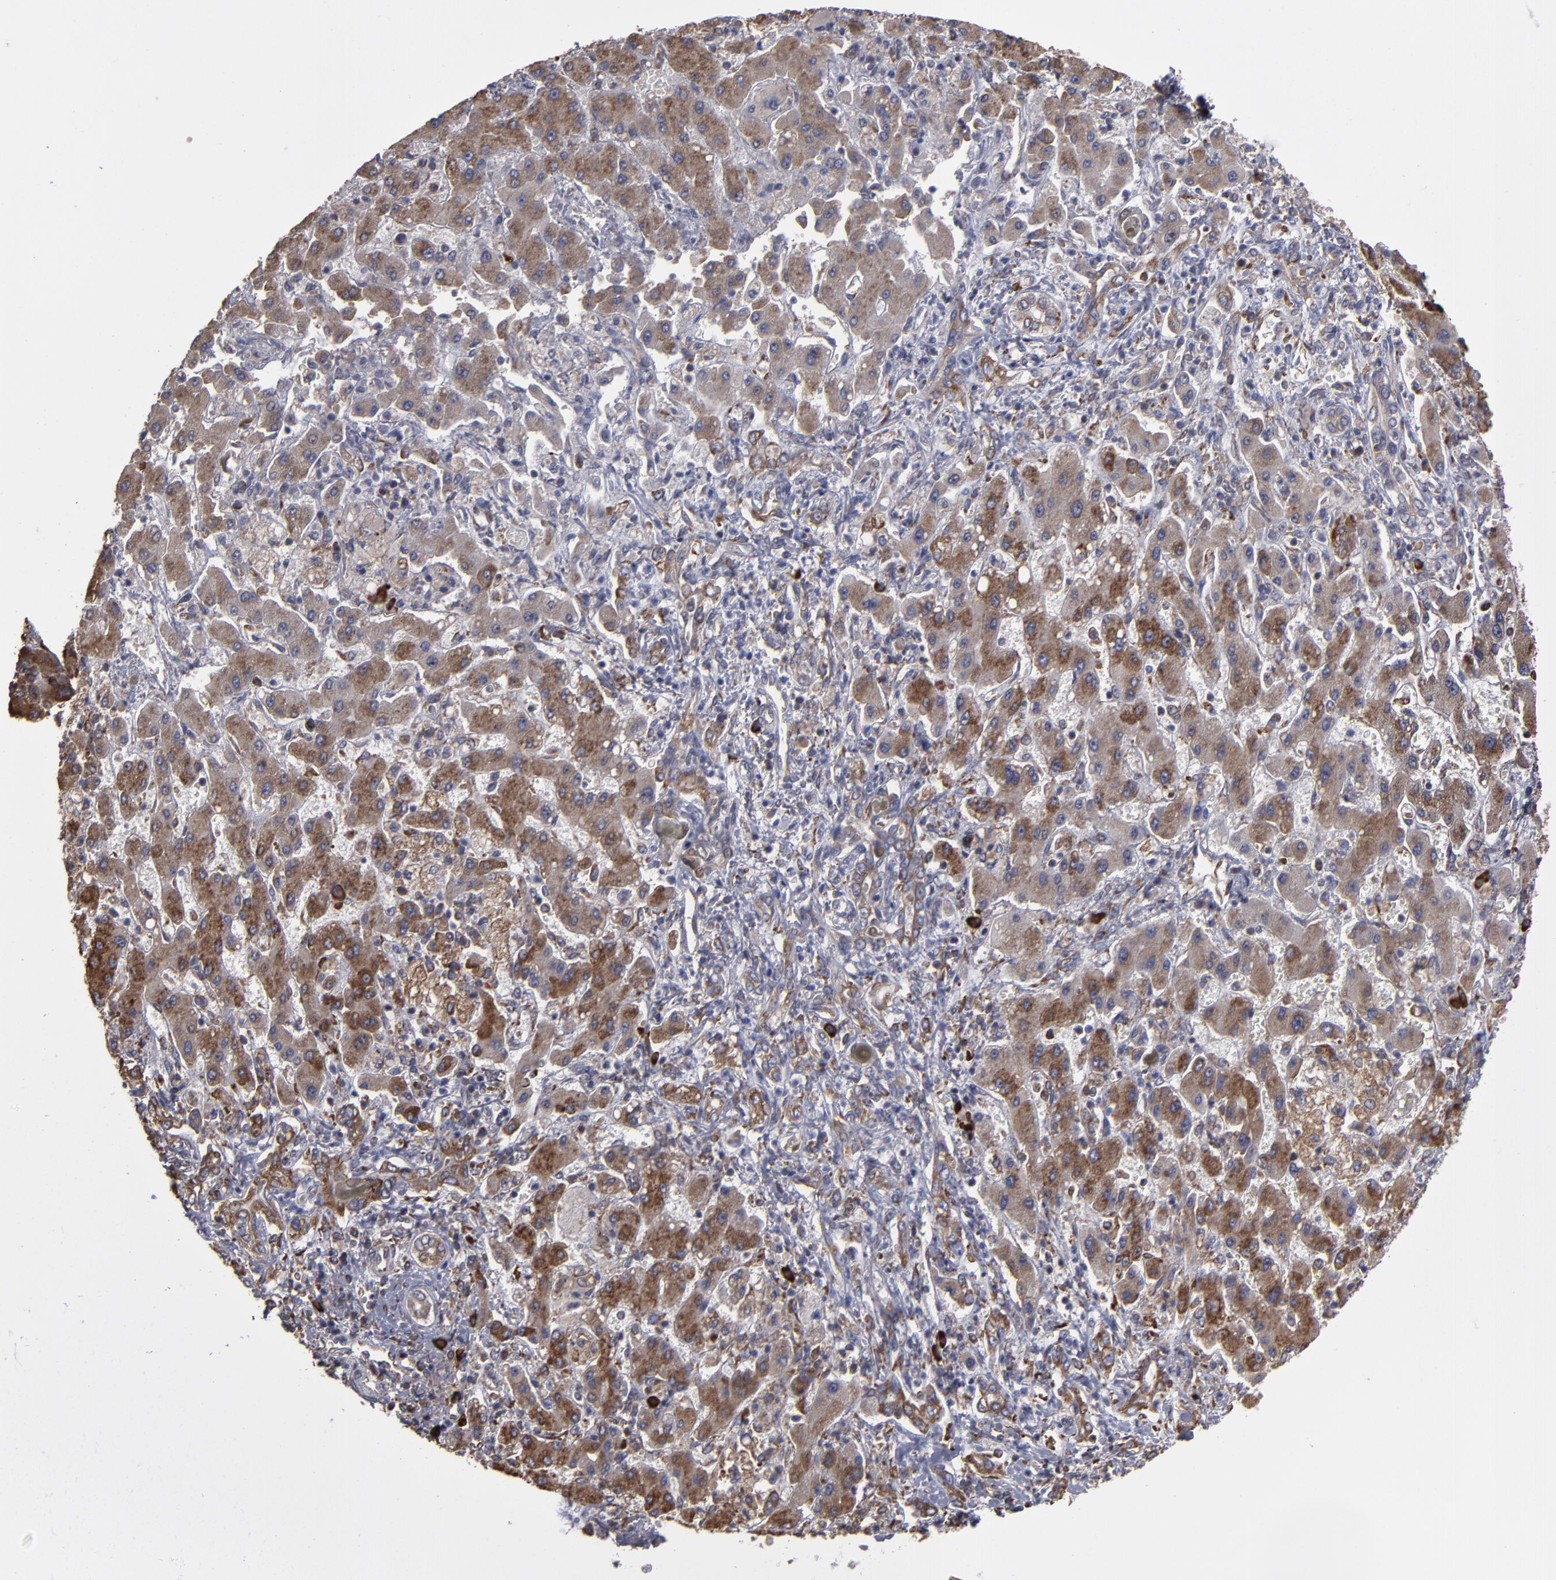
{"staining": {"intensity": "moderate", "quantity": ">75%", "location": "cytoplasmic/membranous"}, "tissue": "liver cancer", "cell_type": "Tumor cells", "image_type": "cancer", "snomed": [{"axis": "morphology", "description": "Cholangiocarcinoma"}, {"axis": "topography", "description": "Liver"}], "caption": "Immunohistochemical staining of liver cholangiocarcinoma displays medium levels of moderate cytoplasmic/membranous protein staining in approximately >75% of tumor cells.", "gene": "SND1", "patient": {"sex": "male", "age": 50}}